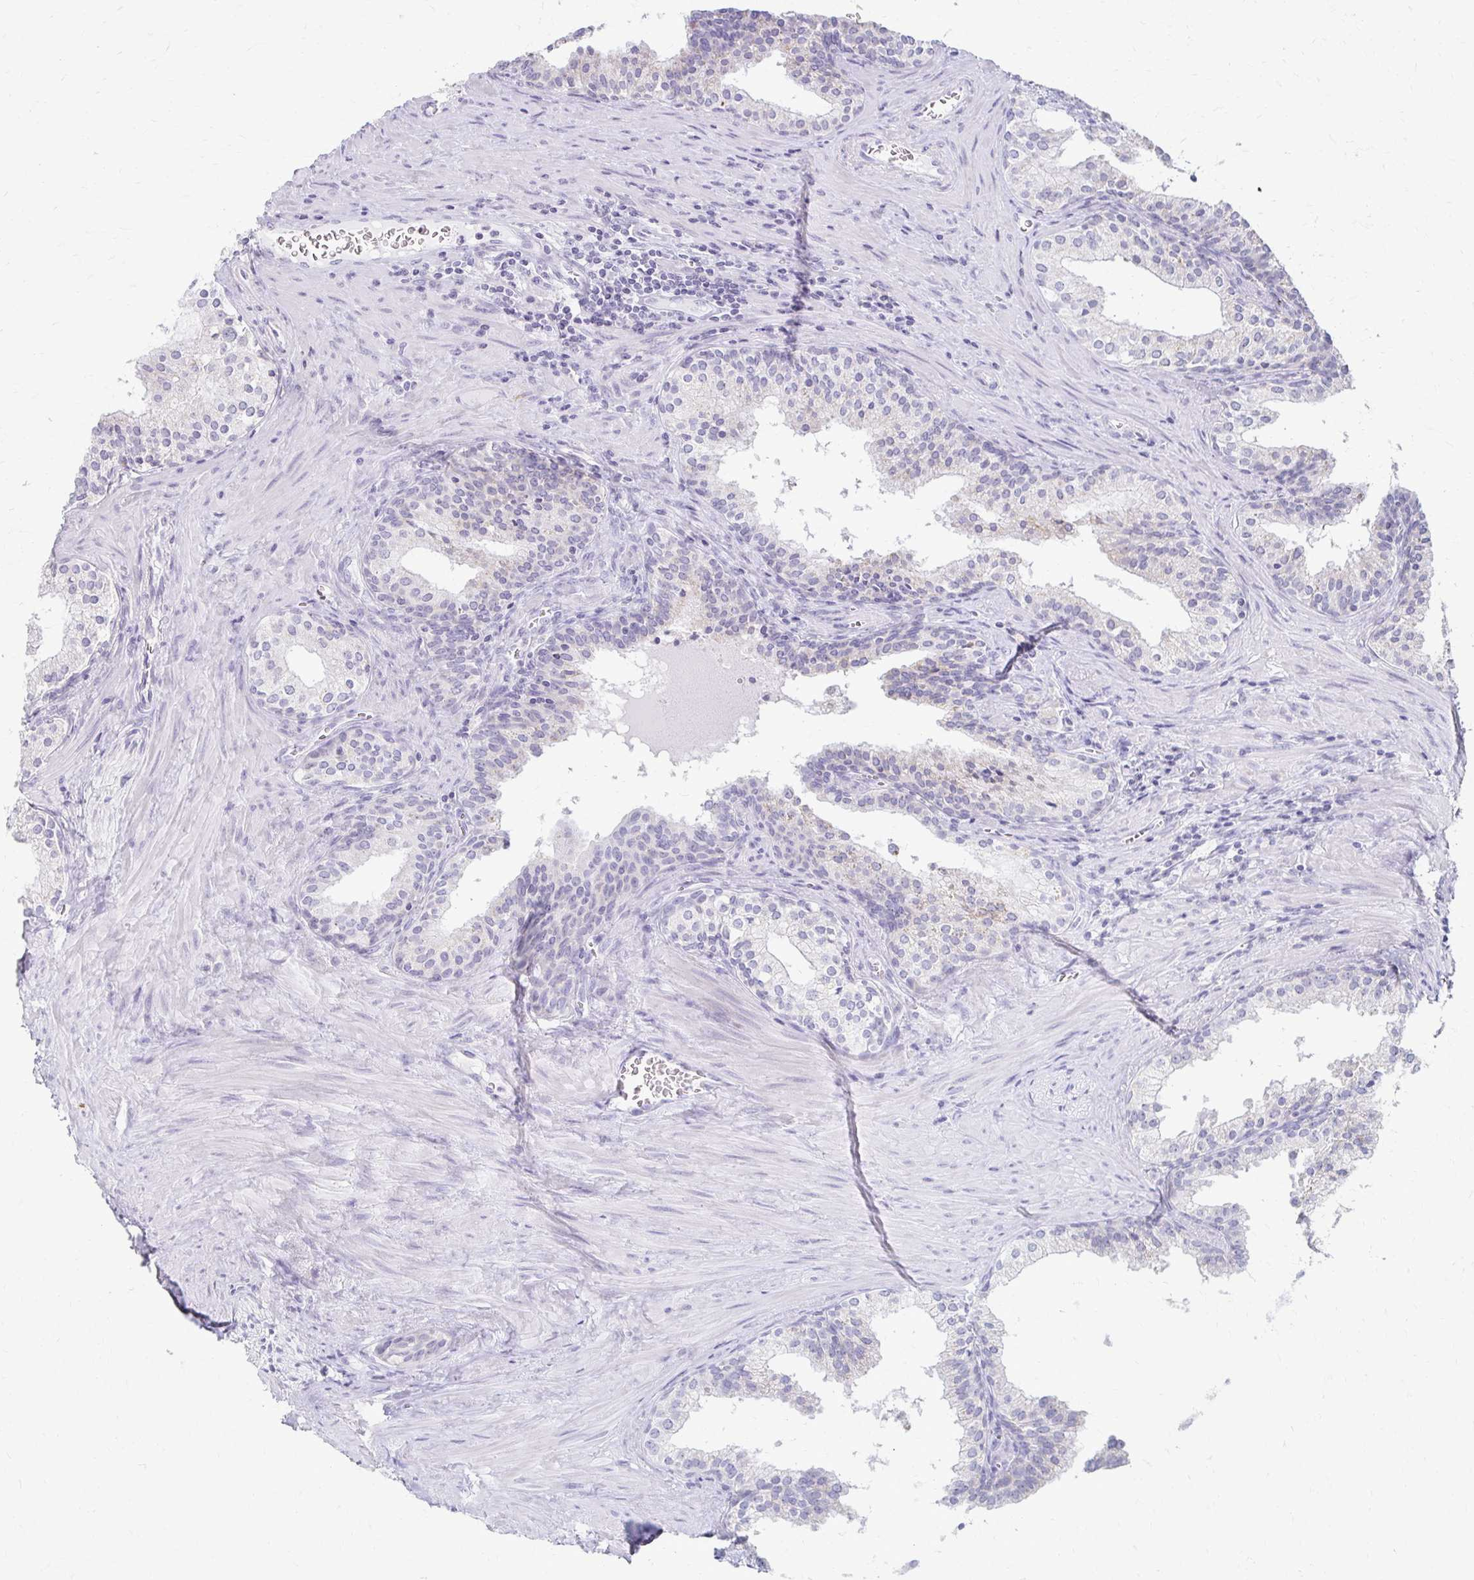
{"staining": {"intensity": "negative", "quantity": "none", "location": "none"}, "tissue": "prostate cancer", "cell_type": "Tumor cells", "image_type": "cancer", "snomed": [{"axis": "morphology", "description": "Adenocarcinoma, High grade"}, {"axis": "topography", "description": "Prostate"}], "caption": "The micrograph shows no significant expression in tumor cells of adenocarcinoma (high-grade) (prostate).", "gene": "FCGR2B", "patient": {"sex": "male", "age": 68}}